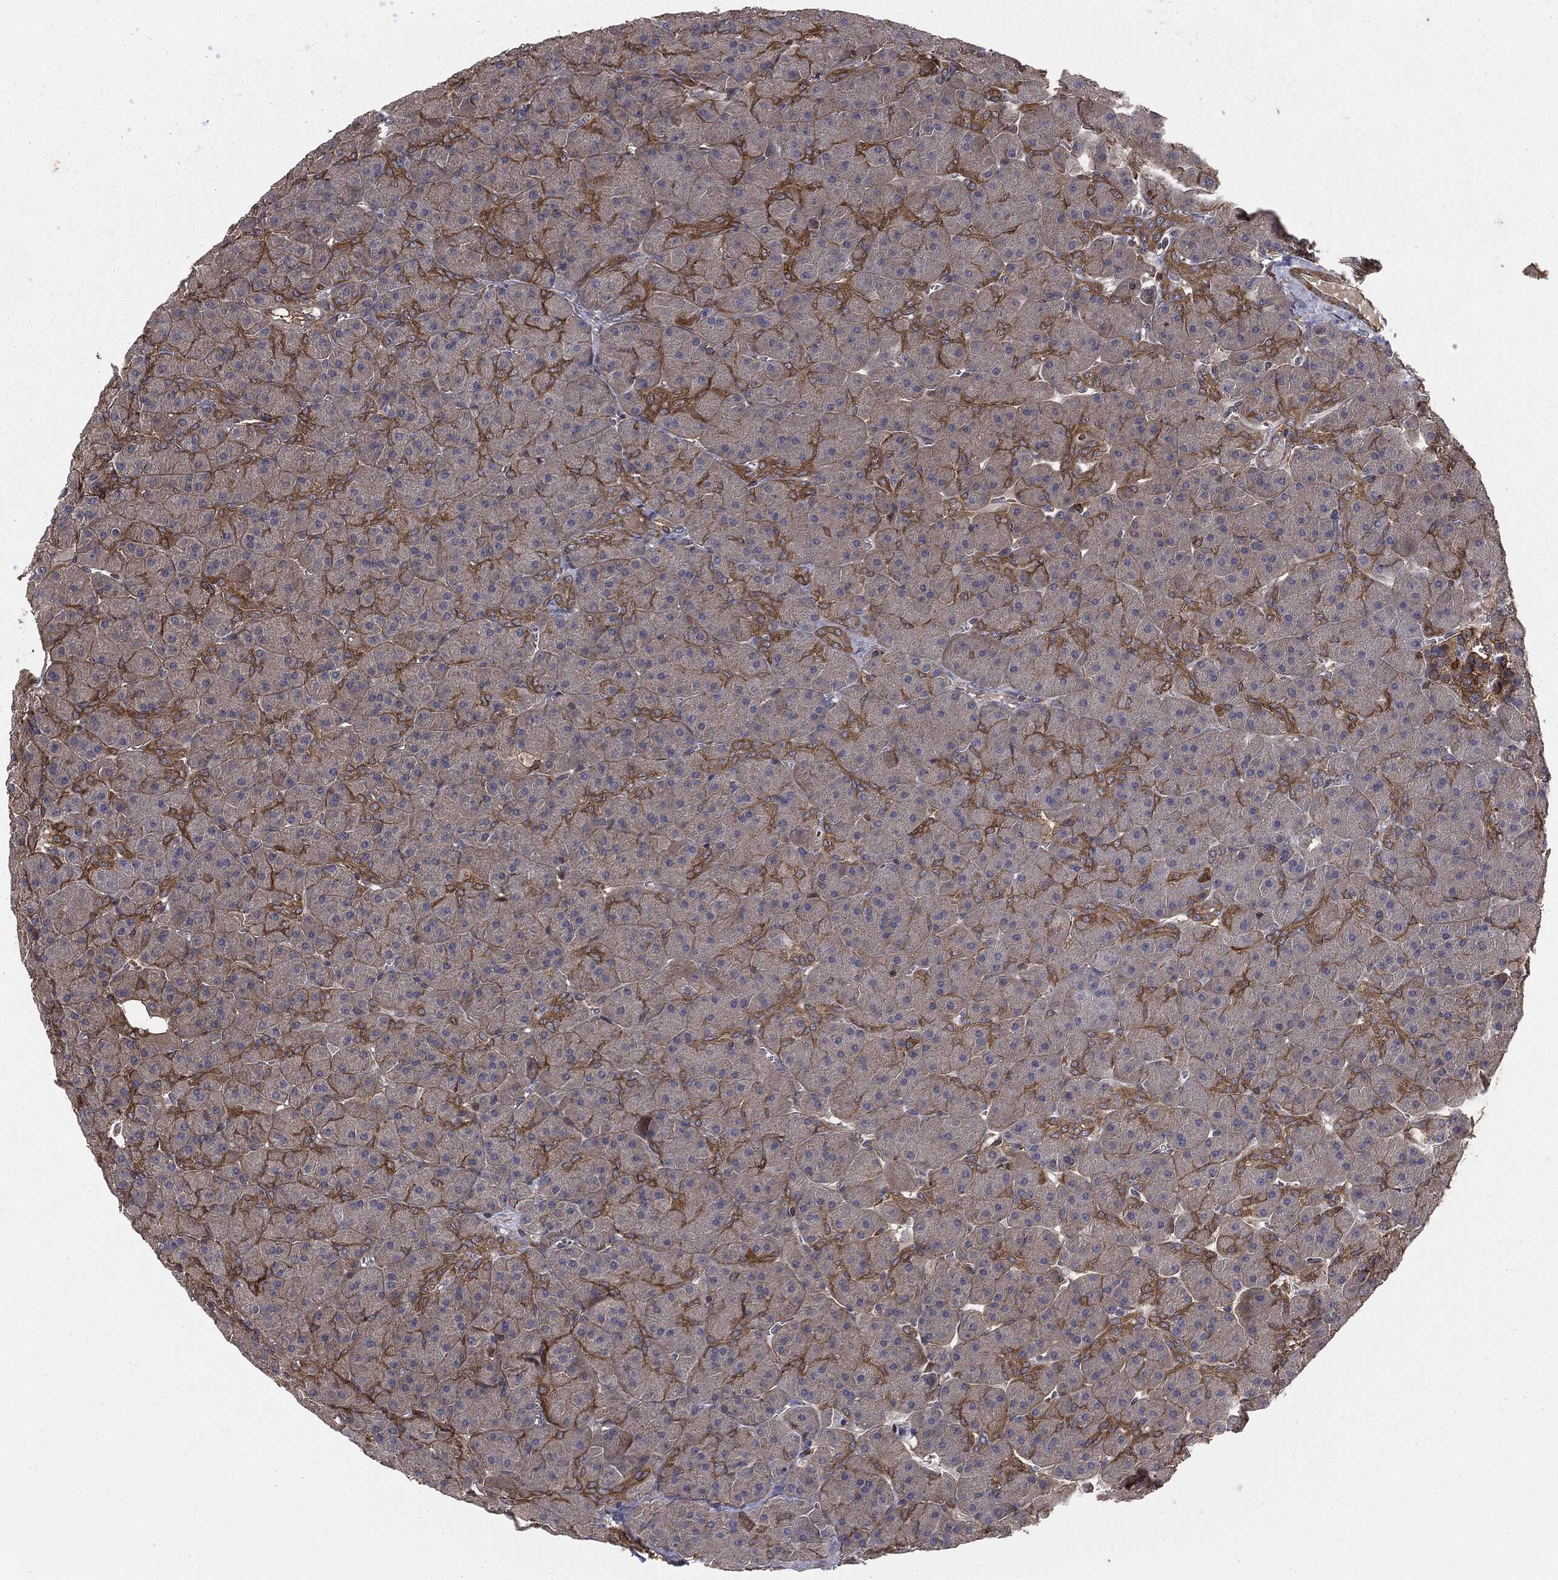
{"staining": {"intensity": "strong", "quantity": "<25%", "location": "cytoplasmic/membranous"}, "tissue": "pancreas", "cell_type": "Exocrine glandular cells", "image_type": "normal", "snomed": [{"axis": "morphology", "description": "Normal tissue, NOS"}, {"axis": "topography", "description": "Pancreas"}], "caption": "Strong cytoplasmic/membranous staining for a protein is seen in approximately <25% of exocrine glandular cells of normal pancreas using IHC.", "gene": "GNB5", "patient": {"sex": "male", "age": 61}}